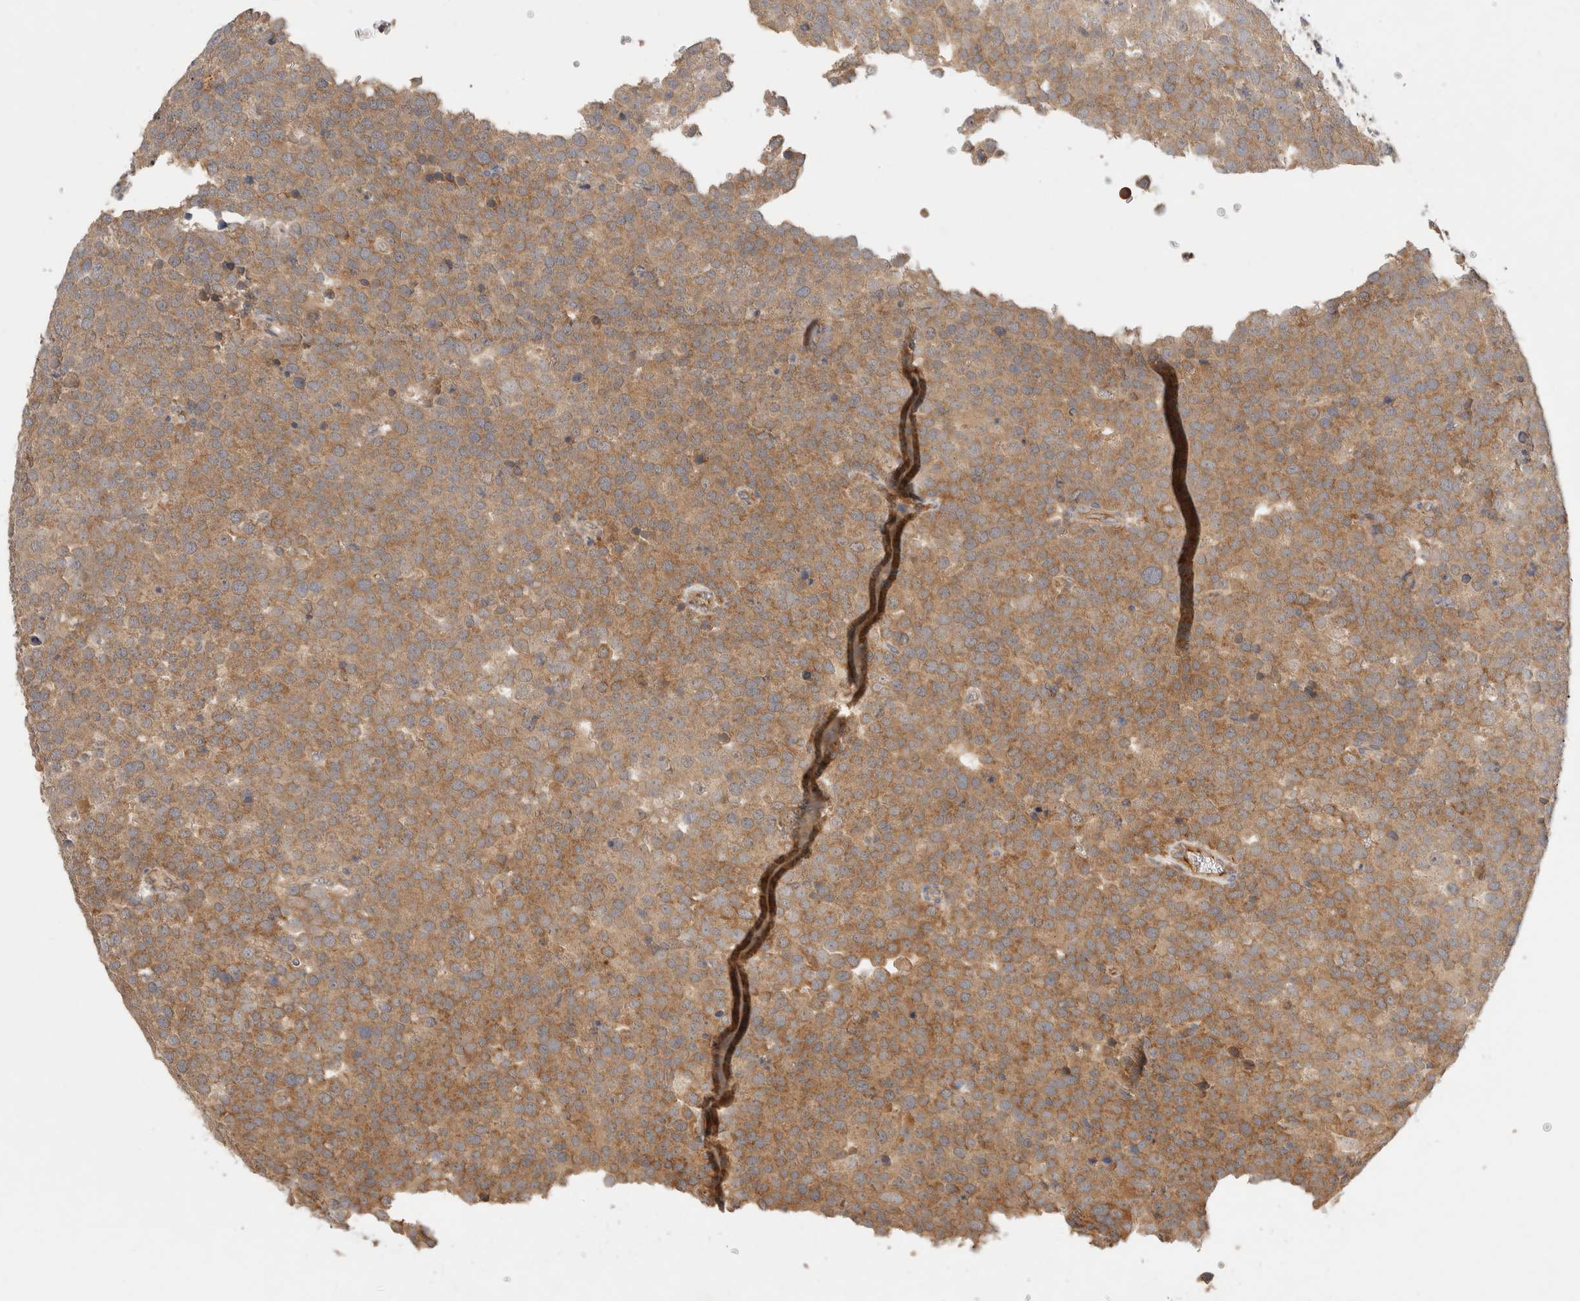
{"staining": {"intensity": "moderate", "quantity": ">75%", "location": "cytoplasmic/membranous"}, "tissue": "testis cancer", "cell_type": "Tumor cells", "image_type": "cancer", "snomed": [{"axis": "morphology", "description": "Seminoma, NOS"}, {"axis": "topography", "description": "Testis"}], "caption": "High-magnification brightfield microscopy of testis cancer (seminoma) stained with DAB (3,3'-diaminobenzidine) (brown) and counterstained with hematoxylin (blue). tumor cells exhibit moderate cytoplasmic/membranous staining is identified in approximately>75% of cells.", "gene": "SGK3", "patient": {"sex": "male", "age": 71}}